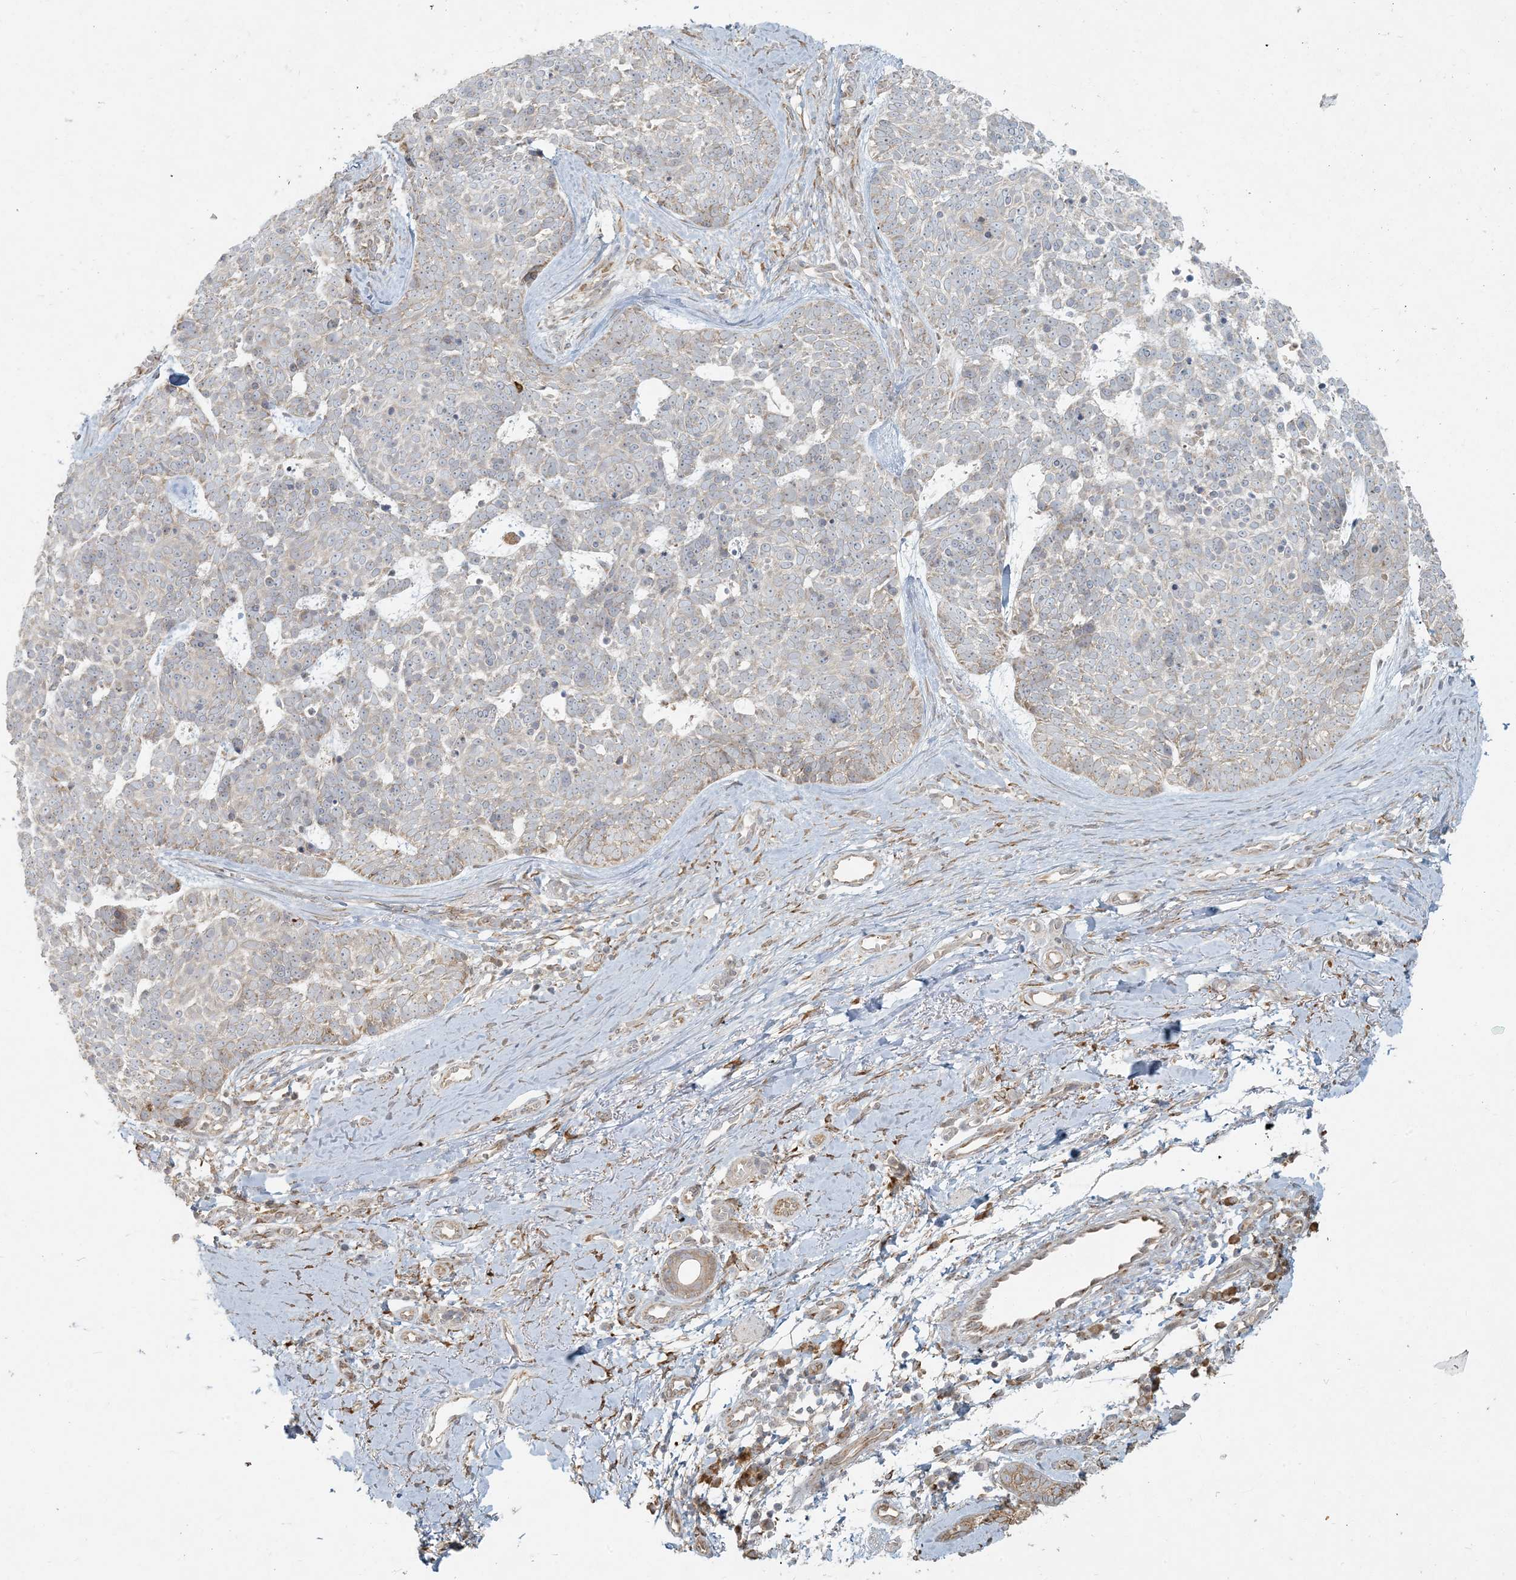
{"staining": {"intensity": "weak", "quantity": "25%-75%", "location": "cytoplasmic/membranous"}, "tissue": "skin cancer", "cell_type": "Tumor cells", "image_type": "cancer", "snomed": [{"axis": "morphology", "description": "Basal cell carcinoma"}, {"axis": "topography", "description": "Skin"}], "caption": "An image showing weak cytoplasmic/membranous positivity in approximately 25%-75% of tumor cells in skin cancer, as visualized by brown immunohistochemical staining.", "gene": "HACL1", "patient": {"sex": "female", "age": 81}}